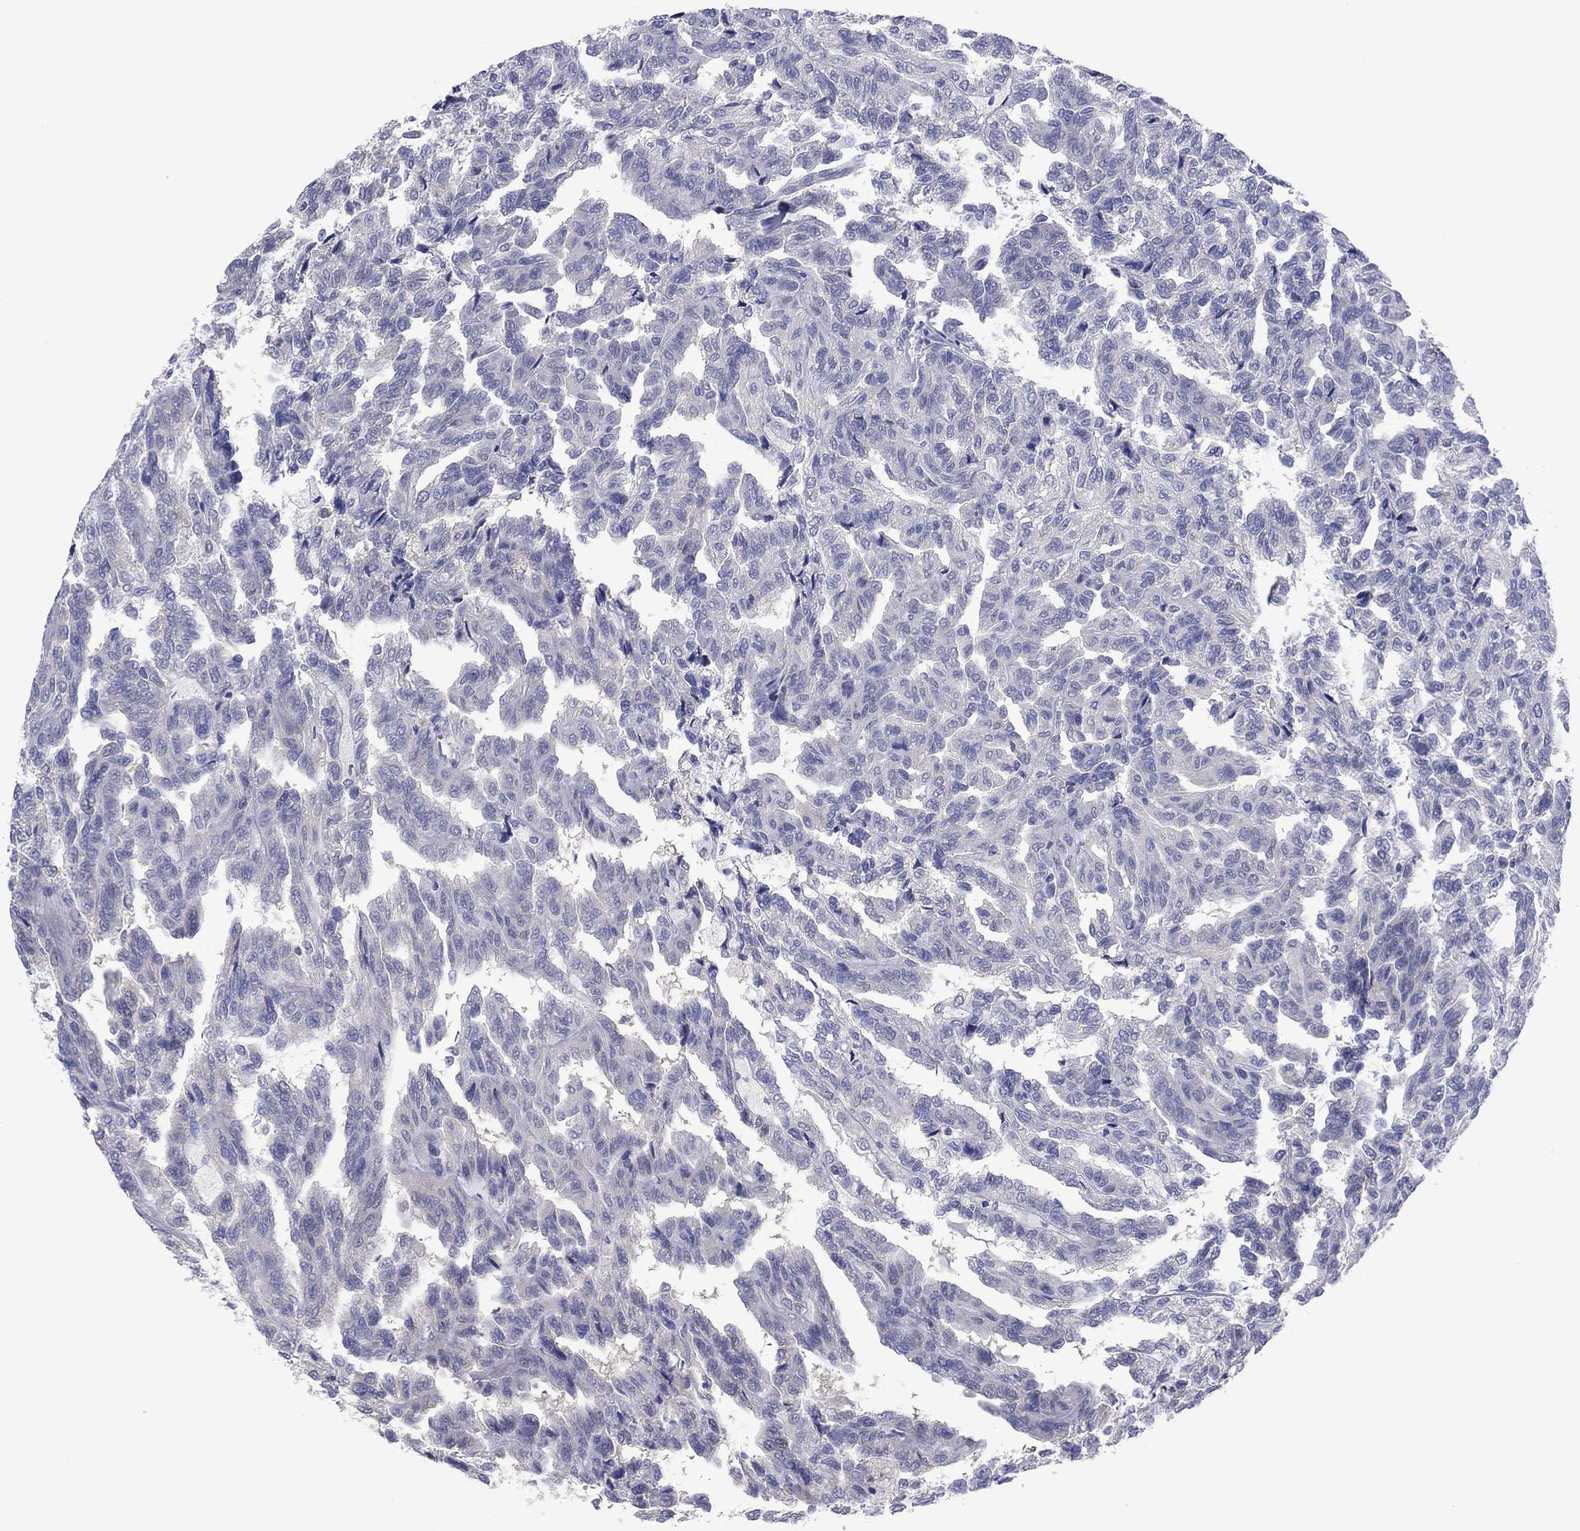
{"staining": {"intensity": "negative", "quantity": "none", "location": "none"}, "tissue": "renal cancer", "cell_type": "Tumor cells", "image_type": "cancer", "snomed": [{"axis": "morphology", "description": "Adenocarcinoma, NOS"}, {"axis": "topography", "description": "Kidney"}], "caption": "IHC image of renal cancer stained for a protein (brown), which displays no expression in tumor cells.", "gene": "FER1L6", "patient": {"sex": "male", "age": 79}}